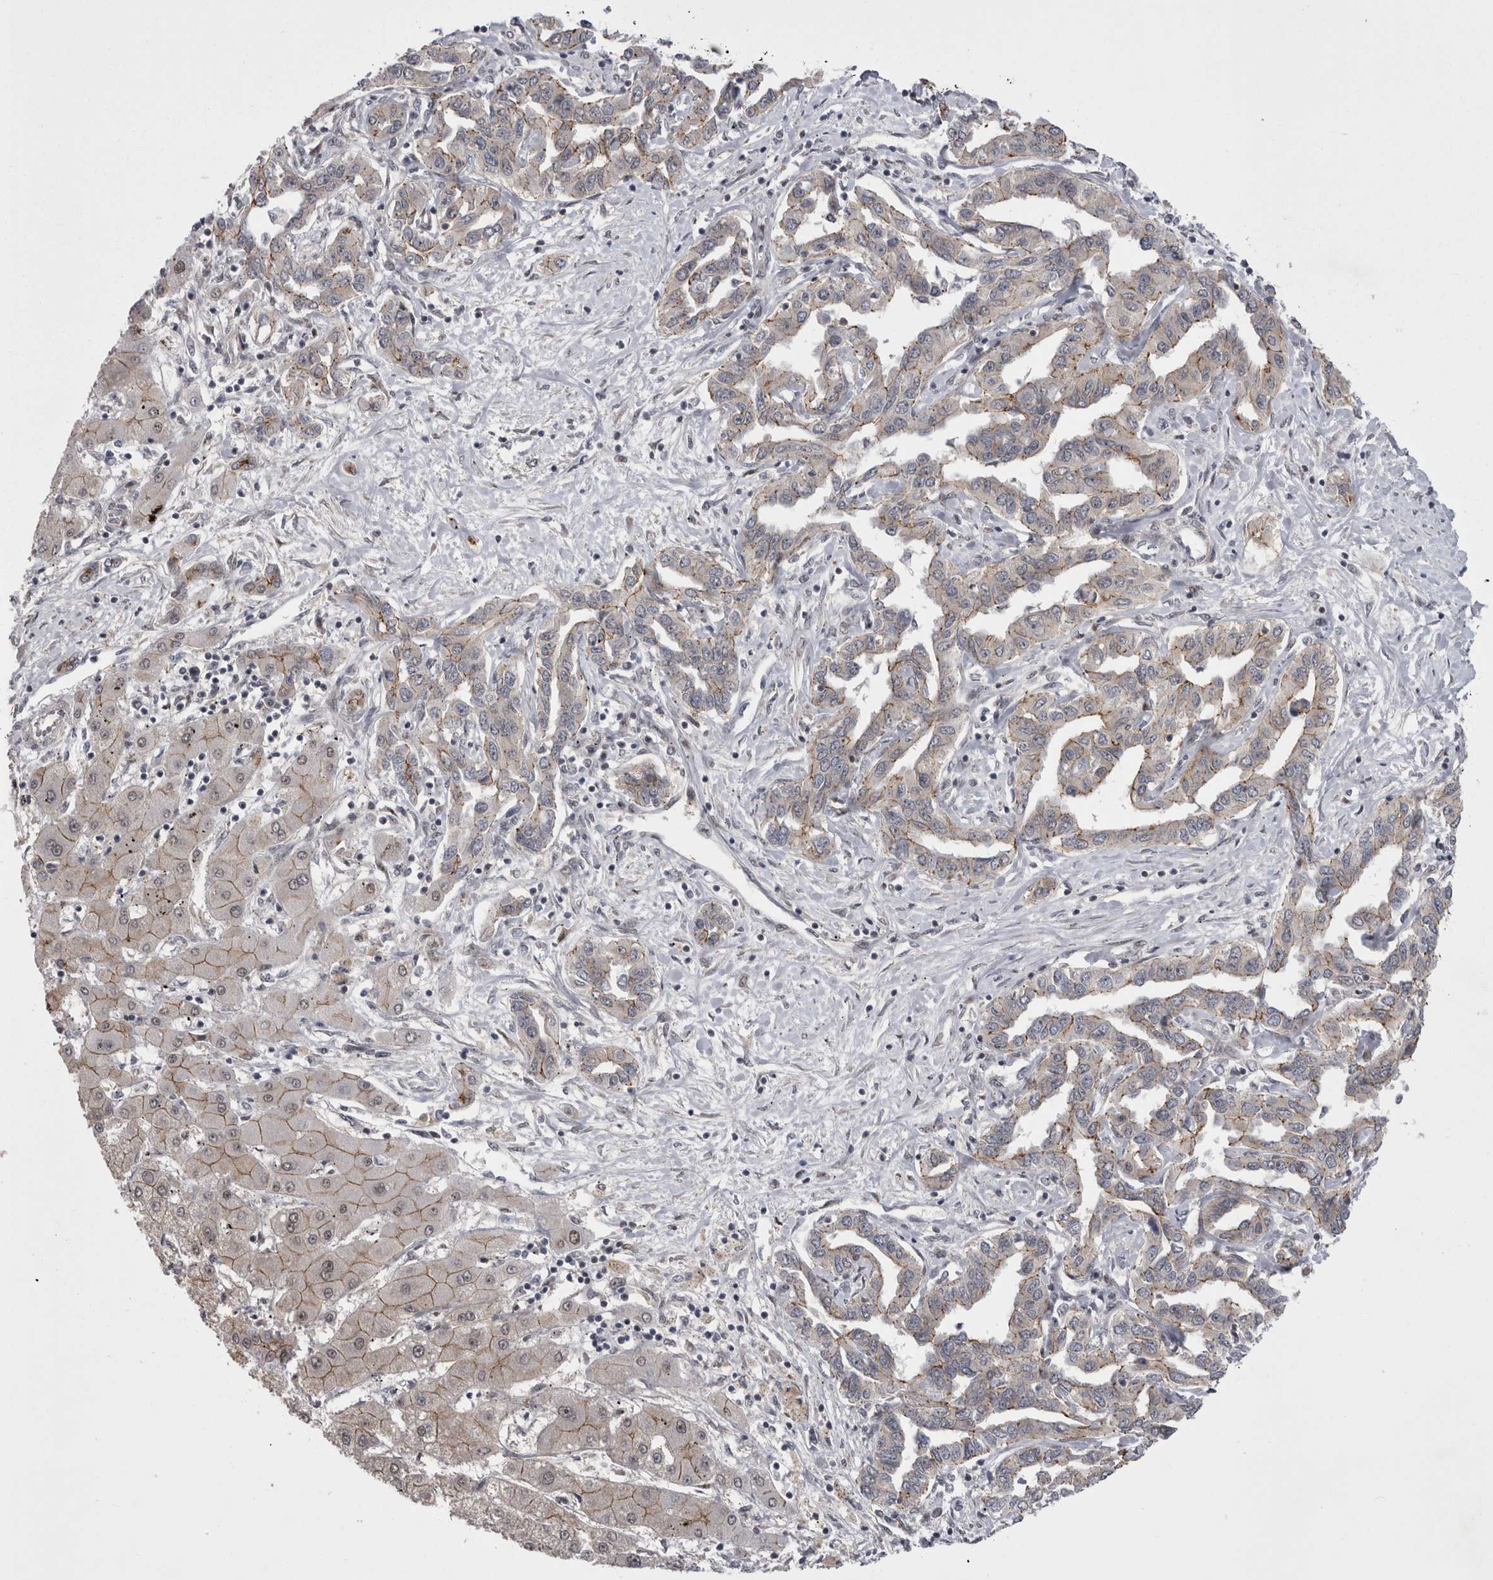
{"staining": {"intensity": "weak", "quantity": "25%-75%", "location": "cytoplasmic/membranous"}, "tissue": "liver cancer", "cell_type": "Tumor cells", "image_type": "cancer", "snomed": [{"axis": "morphology", "description": "Cholangiocarcinoma"}, {"axis": "topography", "description": "Liver"}], "caption": "Liver cancer (cholangiocarcinoma) stained with a brown dye demonstrates weak cytoplasmic/membranous positive staining in about 25%-75% of tumor cells.", "gene": "NENF", "patient": {"sex": "male", "age": 59}}